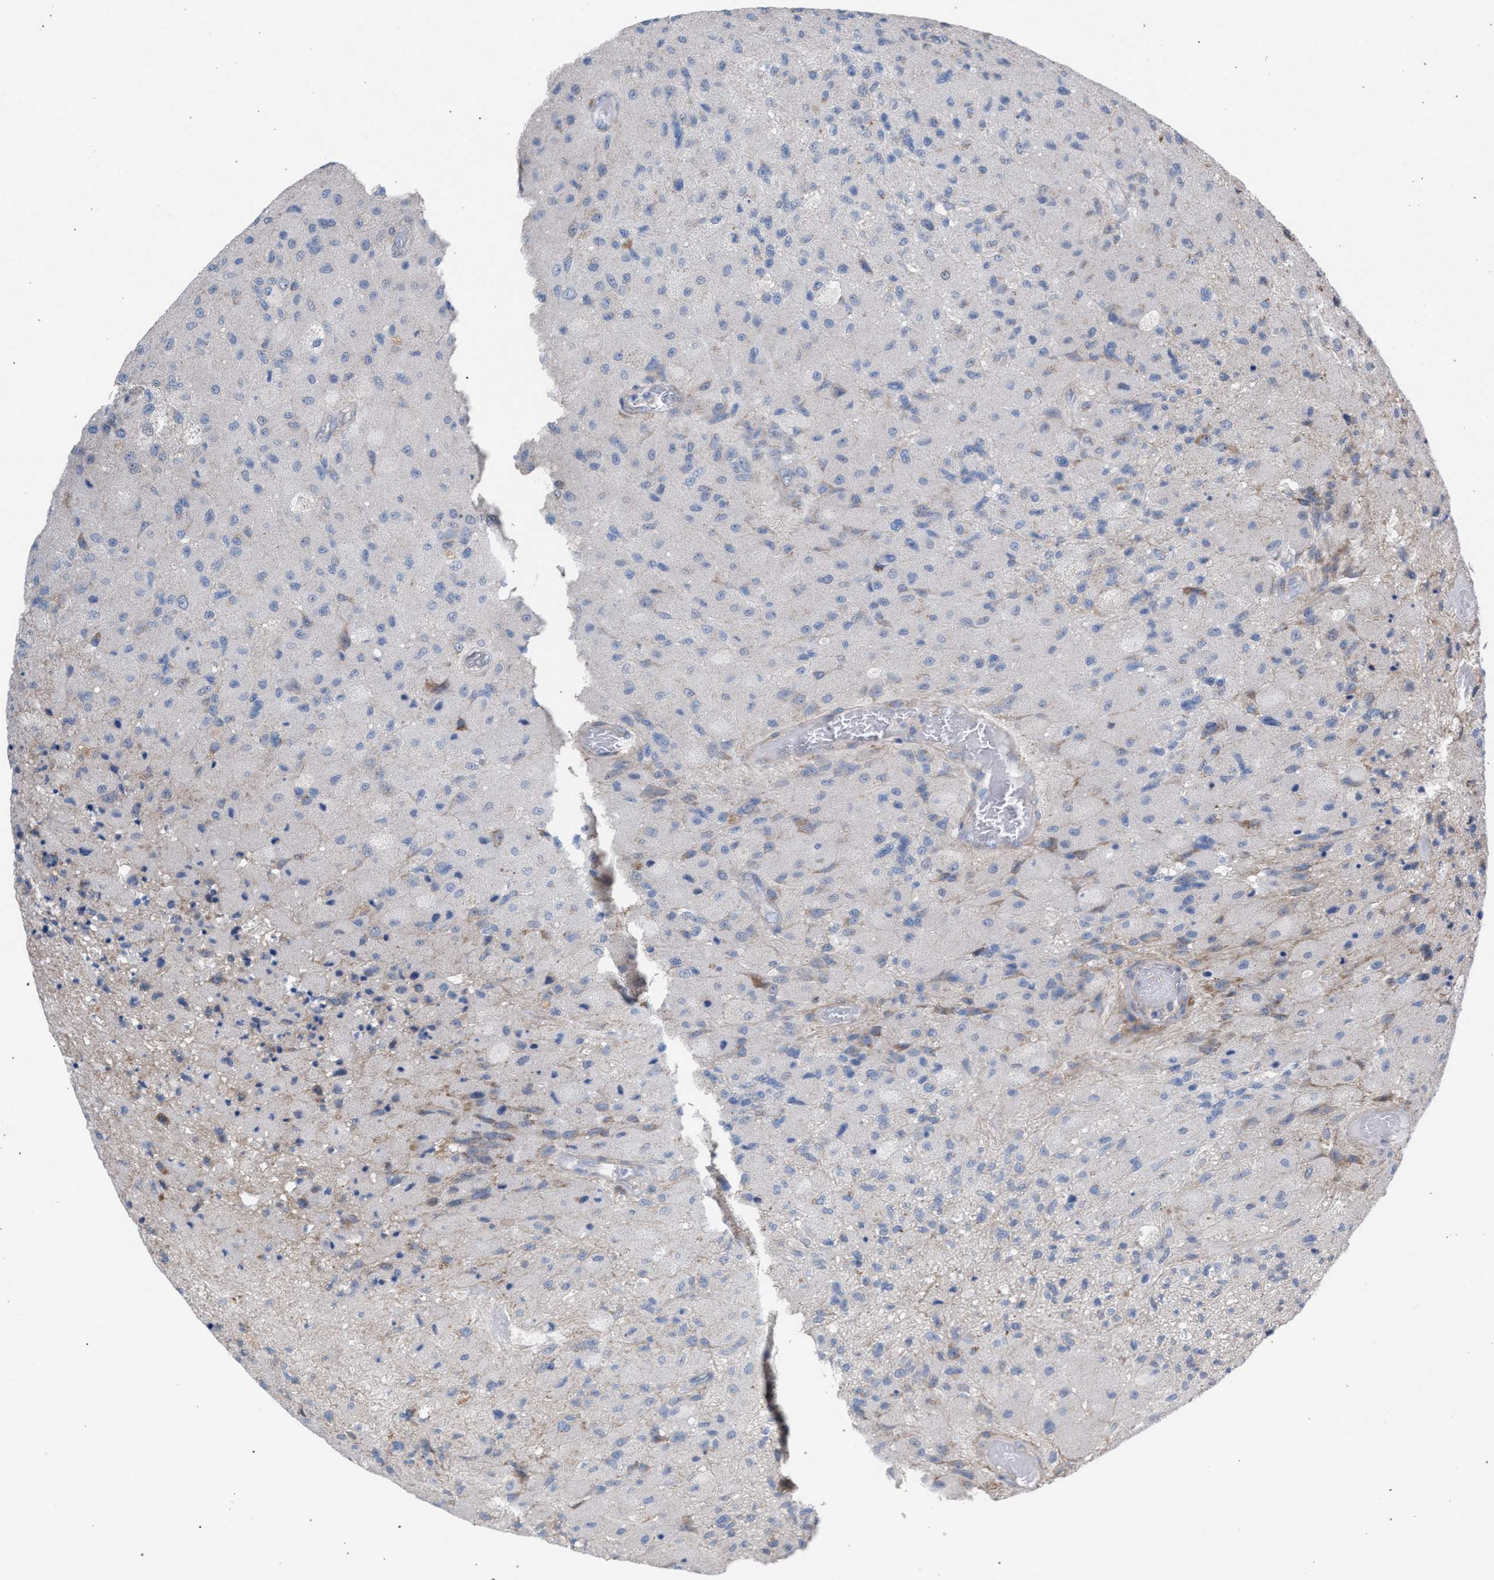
{"staining": {"intensity": "negative", "quantity": "none", "location": "none"}, "tissue": "glioma", "cell_type": "Tumor cells", "image_type": "cancer", "snomed": [{"axis": "morphology", "description": "Normal tissue, NOS"}, {"axis": "morphology", "description": "Glioma, malignant, High grade"}, {"axis": "topography", "description": "Cerebral cortex"}], "caption": "A high-resolution image shows immunohistochemistry (IHC) staining of glioma, which reveals no significant positivity in tumor cells.", "gene": "RNF135", "patient": {"sex": "male", "age": 77}}